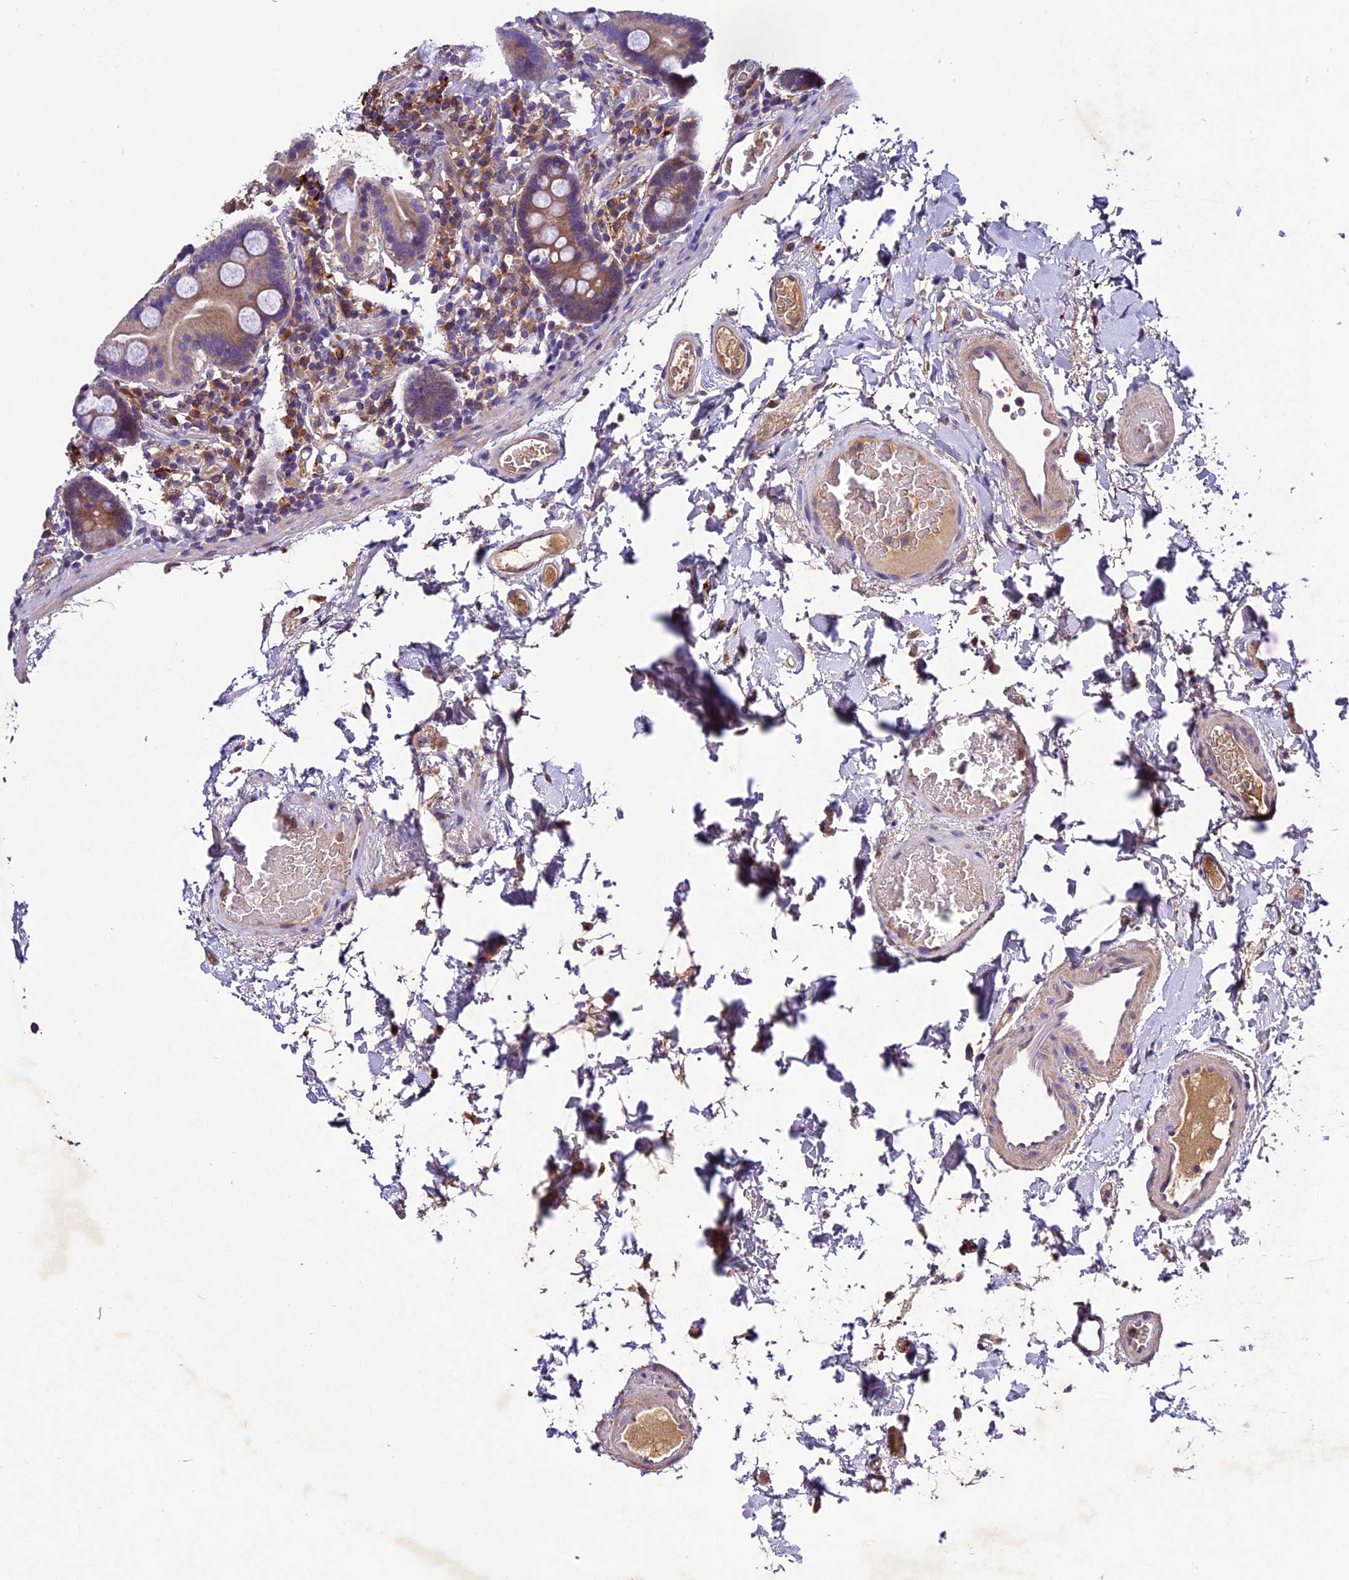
{"staining": {"intensity": "moderate", "quantity": "25%-75%", "location": "cytoplasmic/membranous"}, "tissue": "duodenum", "cell_type": "Glandular cells", "image_type": "normal", "snomed": [{"axis": "morphology", "description": "Normal tissue, NOS"}, {"axis": "topography", "description": "Duodenum"}], "caption": "High-power microscopy captured an IHC image of benign duodenum, revealing moderate cytoplasmic/membranous positivity in about 25%-75% of glandular cells.", "gene": "CILP2", "patient": {"sex": "male", "age": 55}}